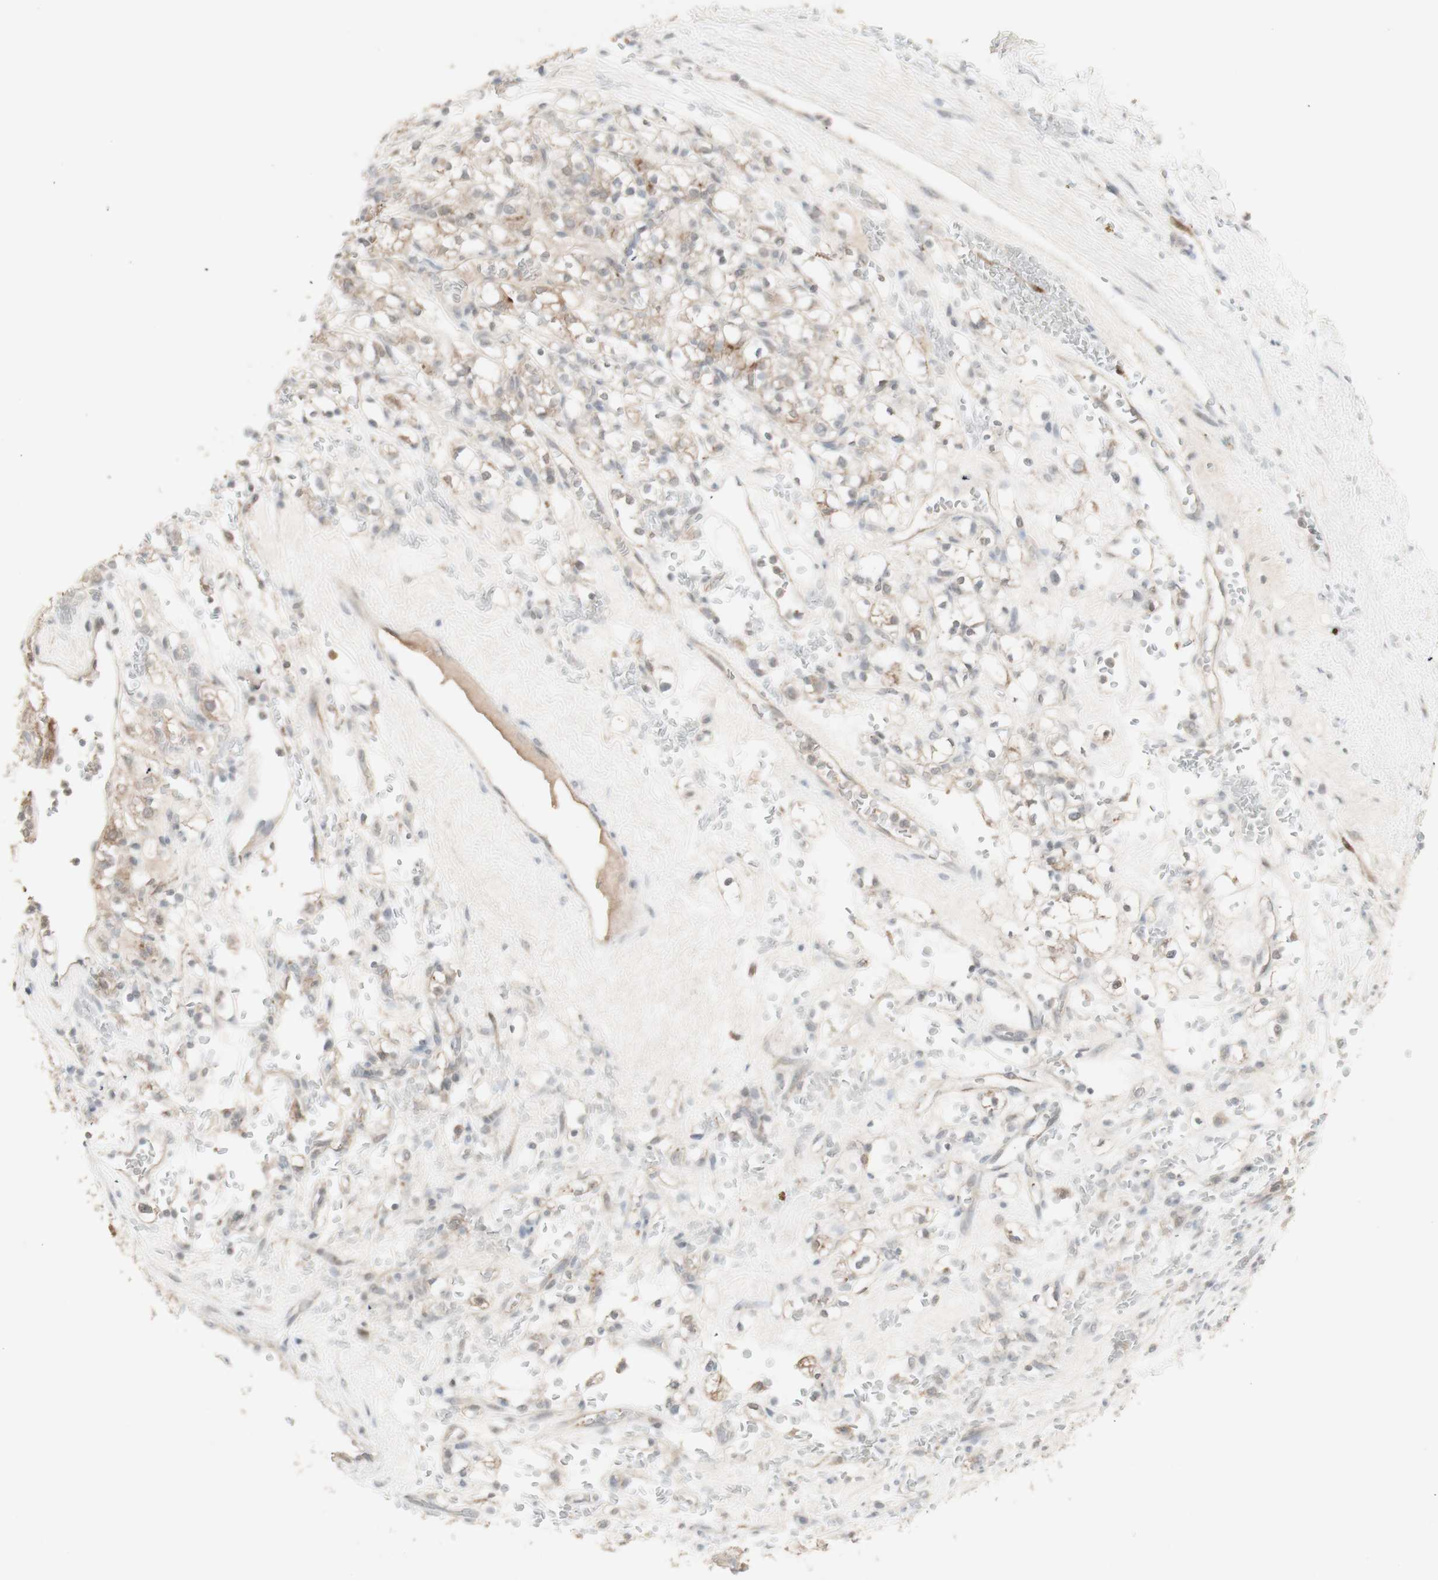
{"staining": {"intensity": "moderate", "quantity": ">75%", "location": "cytoplasmic/membranous"}, "tissue": "renal cancer", "cell_type": "Tumor cells", "image_type": "cancer", "snomed": [{"axis": "morphology", "description": "Normal tissue, NOS"}, {"axis": "morphology", "description": "Adenocarcinoma, NOS"}, {"axis": "topography", "description": "Kidney"}], "caption": "Adenocarcinoma (renal) stained with IHC demonstrates moderate cytoplasmic/membranous expression in about >75% of tumor cells.", "gene": "C1orf116", "patient": {"sex": "female", "age": 72}}